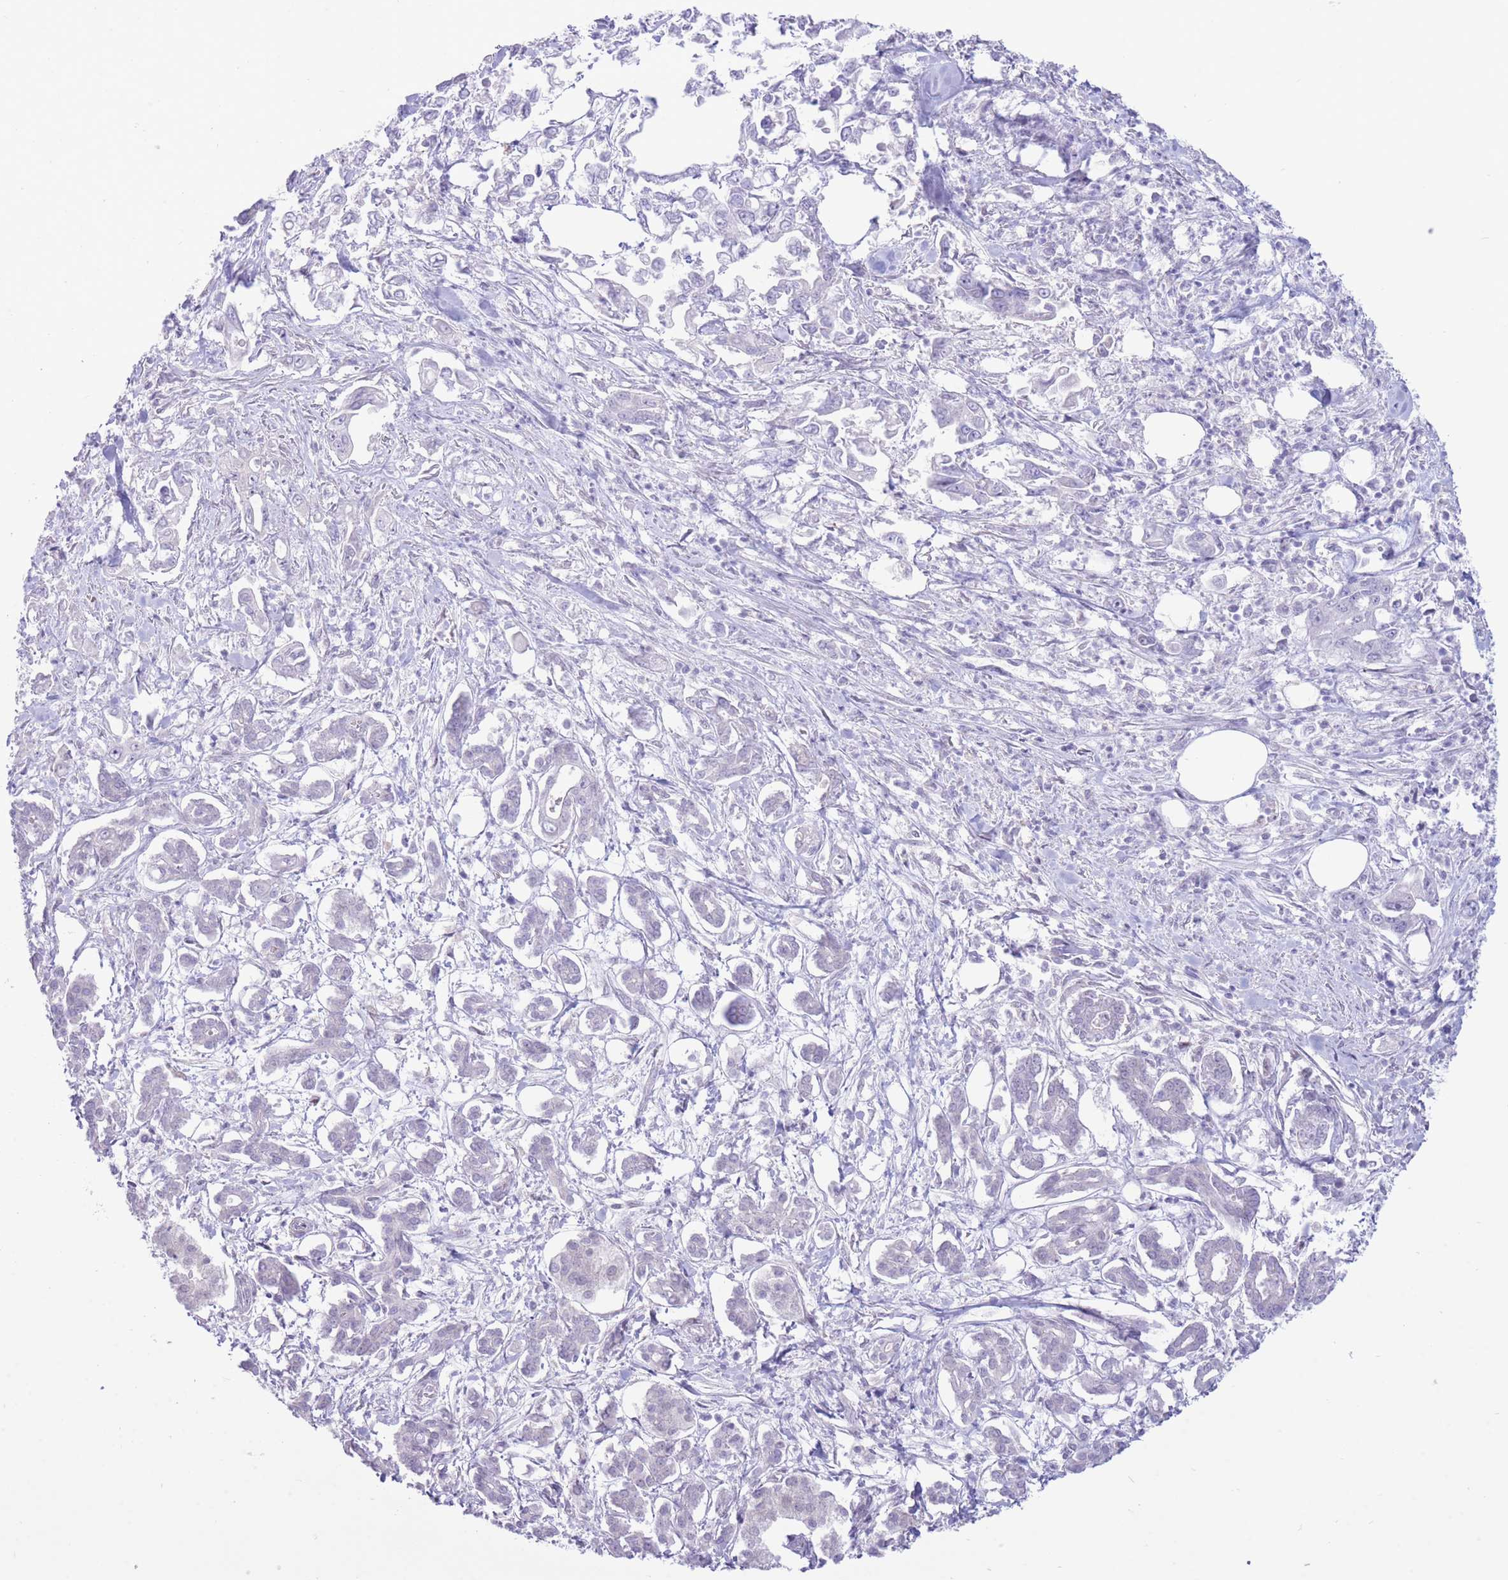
{"staining": {"intensity": "negative", "quantity": "none", "location": "none"}, "tissue": "pancreatic cancer", "cell_type": "Tumor cells", "image_type": "cancer", "snomed": [{"axis": "morphology", "description": "Adenocarcinoma, NOS"}, {"axis": "topography", "description": "Pancreas"}], "caption": "Pancreatic cancer (adenocarcinoma) stained for a protein using IHC displays no staining tumor cells.", "gene": "FBXO46", "patient": {"sex": "male", "age": 61}}